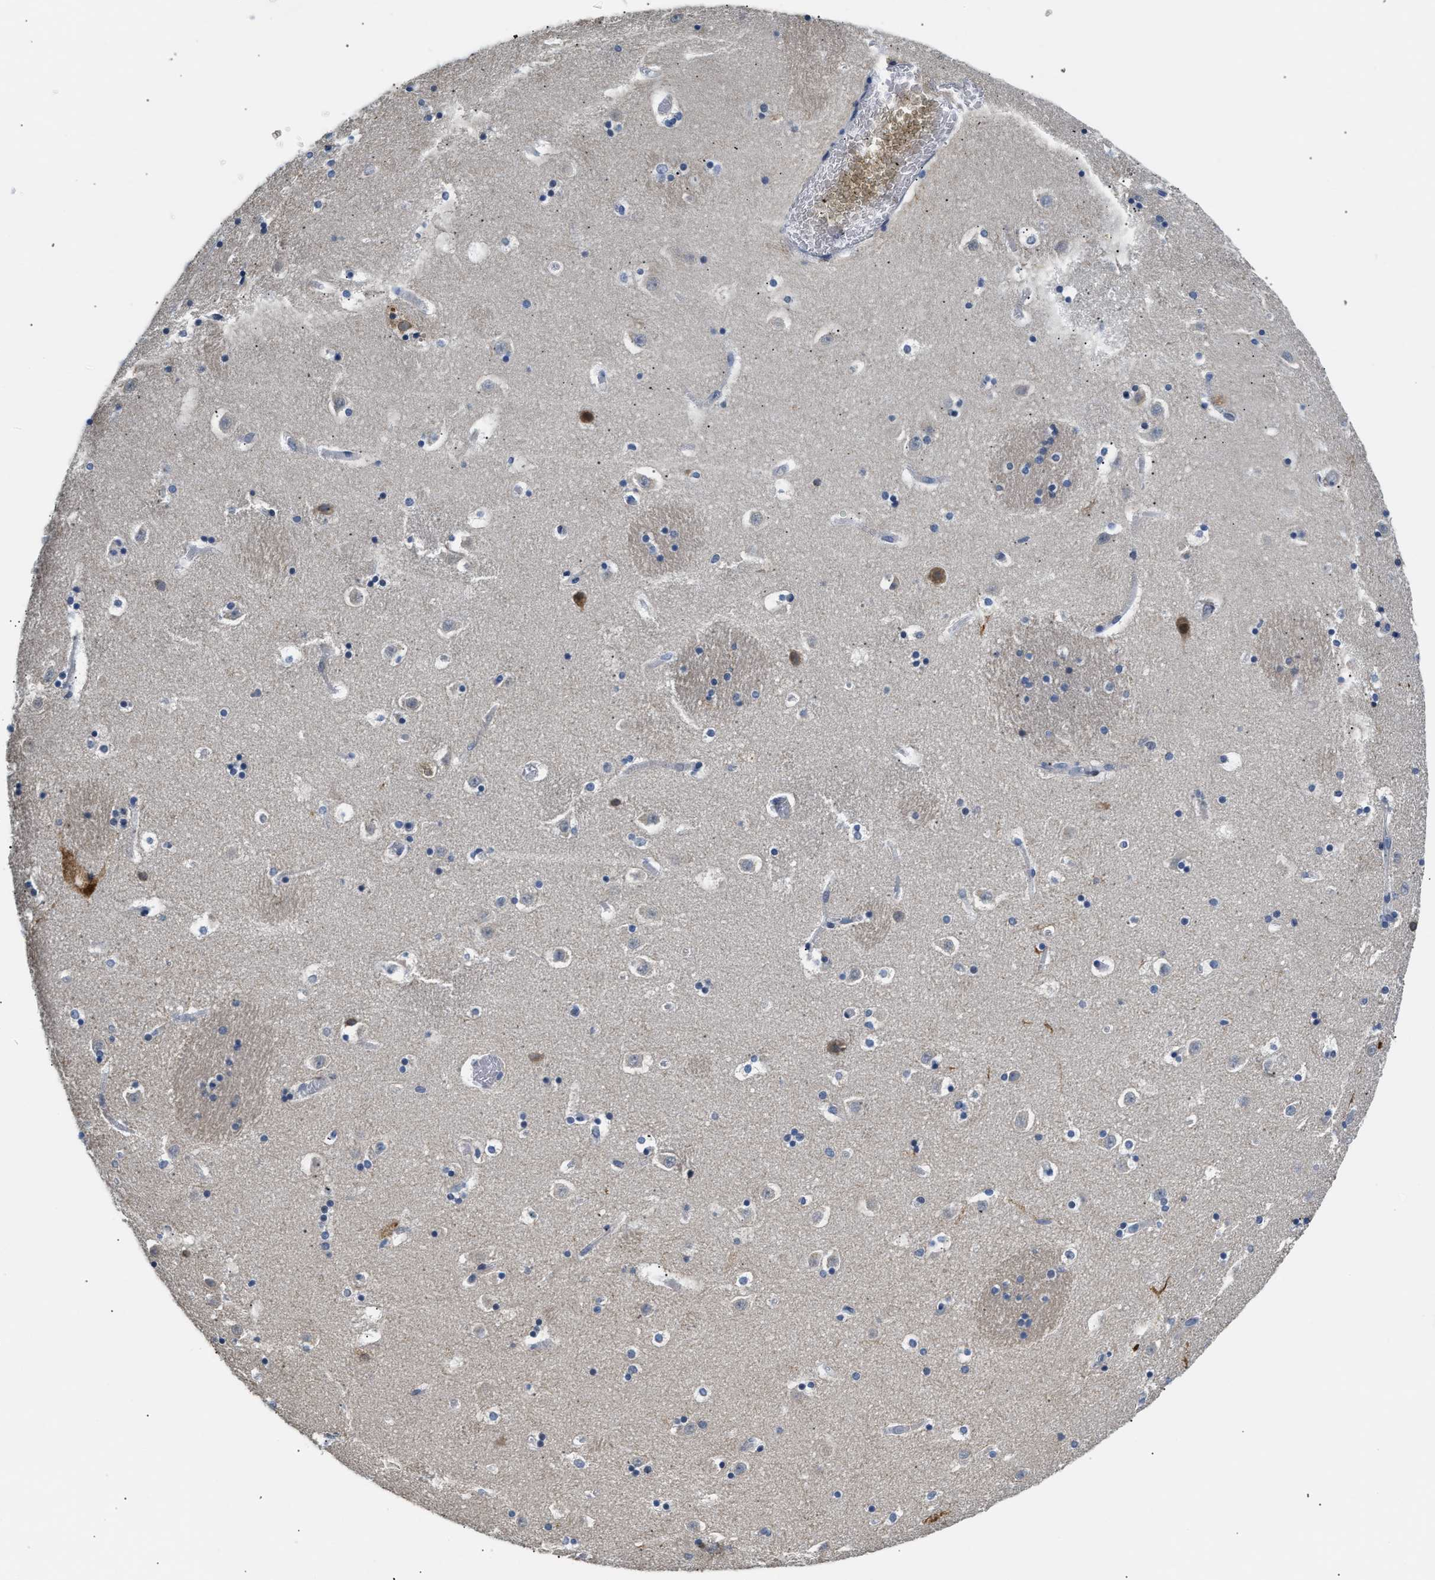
{"staining": {"intensity": "negative", "quantity": "none", "location": "none"}, "tissue": "caudate", "cell_type": "Glial cells", "image_type": "normal", "snomed": [{"axis": "morphology", "description": "Normal tissue, NOS"}, {"axis": "topography", "description": "Lateral ventricle wall"}], "caption": "Protein analysis of normal caudate displays no significant positivity in glial cells.", "gene": "CLGN", "patient": {"sex": "male", "age": 45}}